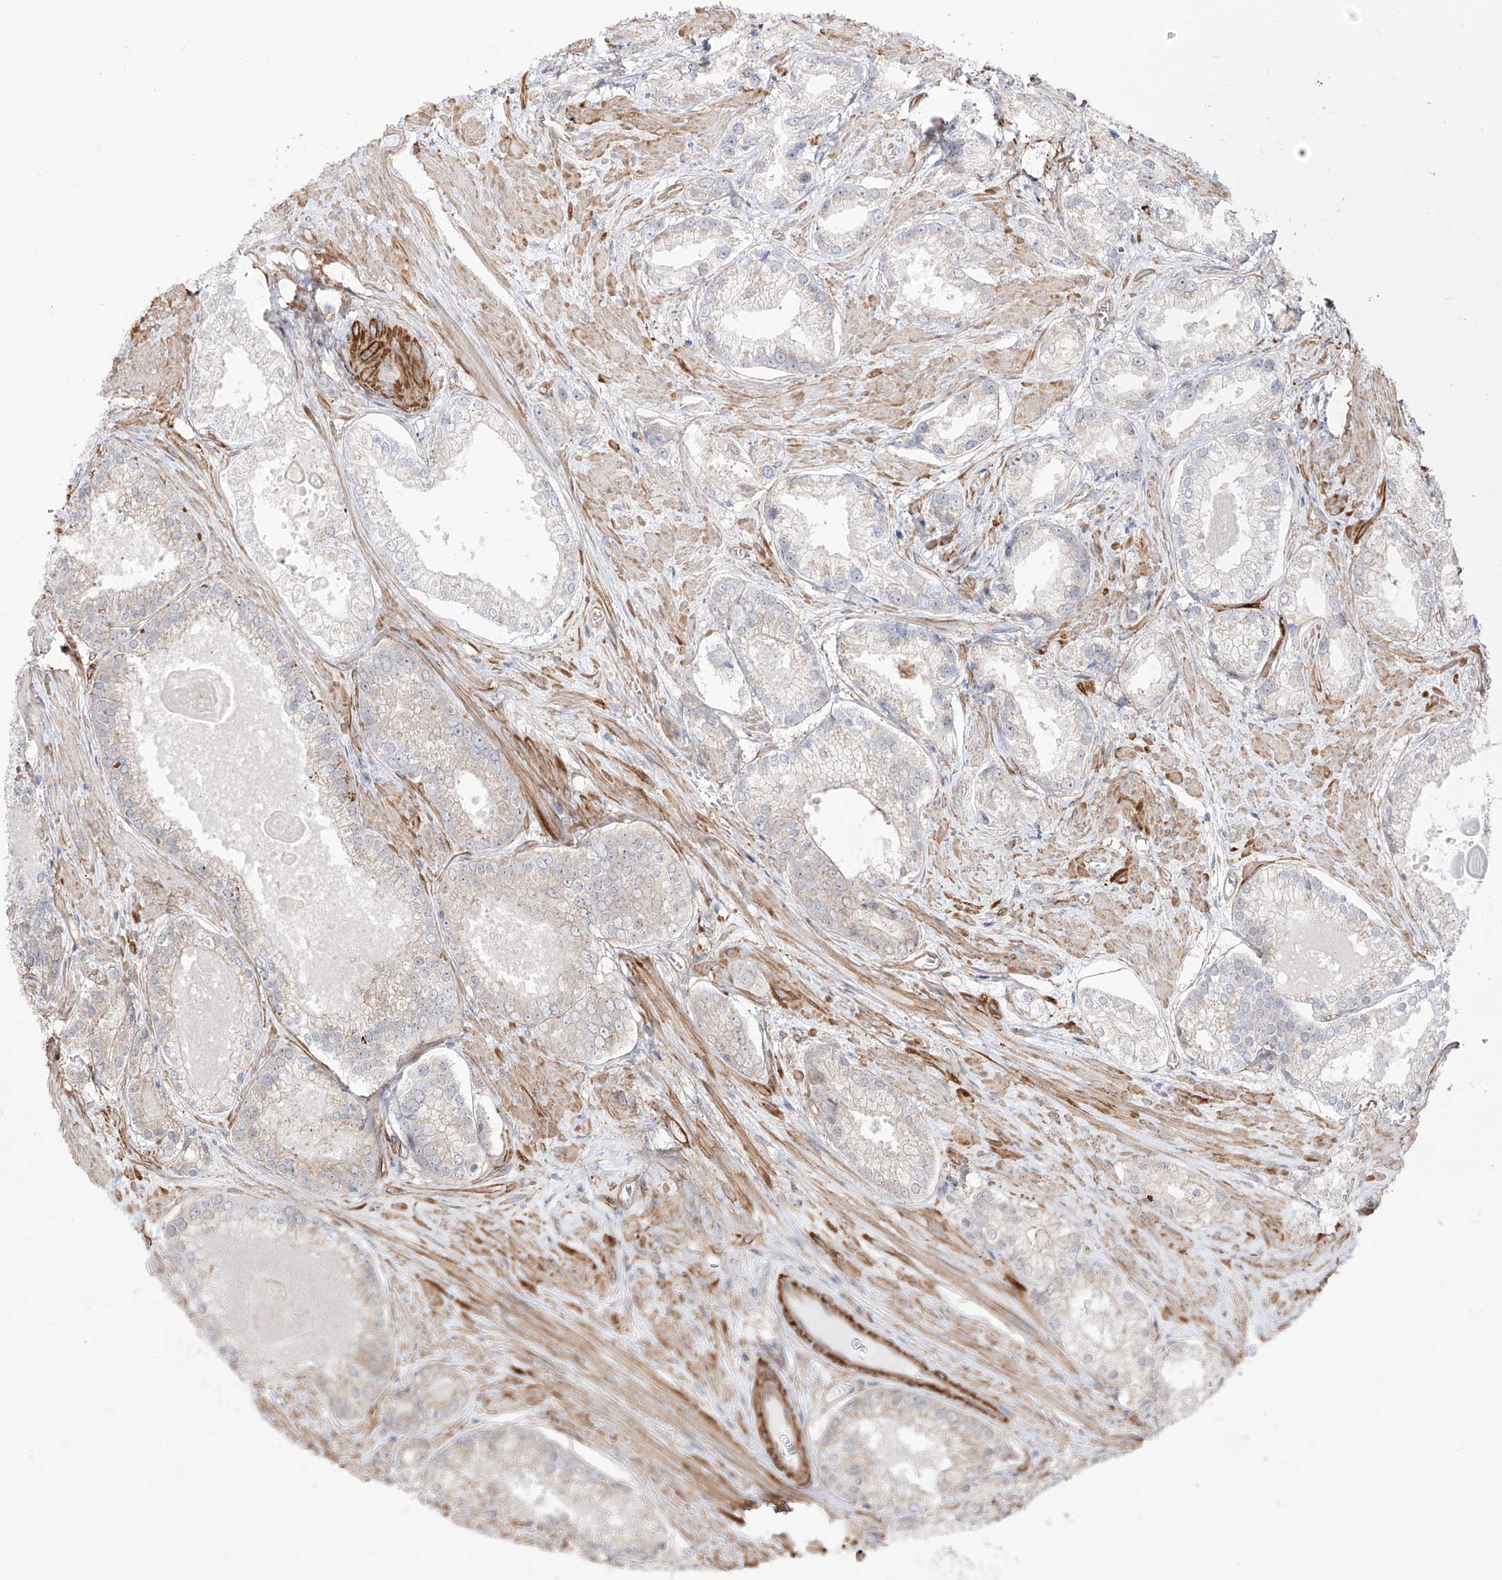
{"staining": {"intensity": "weak", "quantity": "25%-75%", "location": "cytoplasmic/membranous"}, "tissue": "prostate cancer", "cell_type": "Tumor cells", "image_type": "cancer", "snomed": [{"axis": "morphology", "description": "Adenocarcinoma, Low grade"}, {"axis": "topography", "description": "Prostate"}], "caption": "The immunohistochemical stain highlights weak cytoplasmic/membranous staining in tumor cells of prostate adenocarcinoma (low-grade) tissue.", "gene": "ZNF180", "patient": {"sex": "male", "age": 54}}